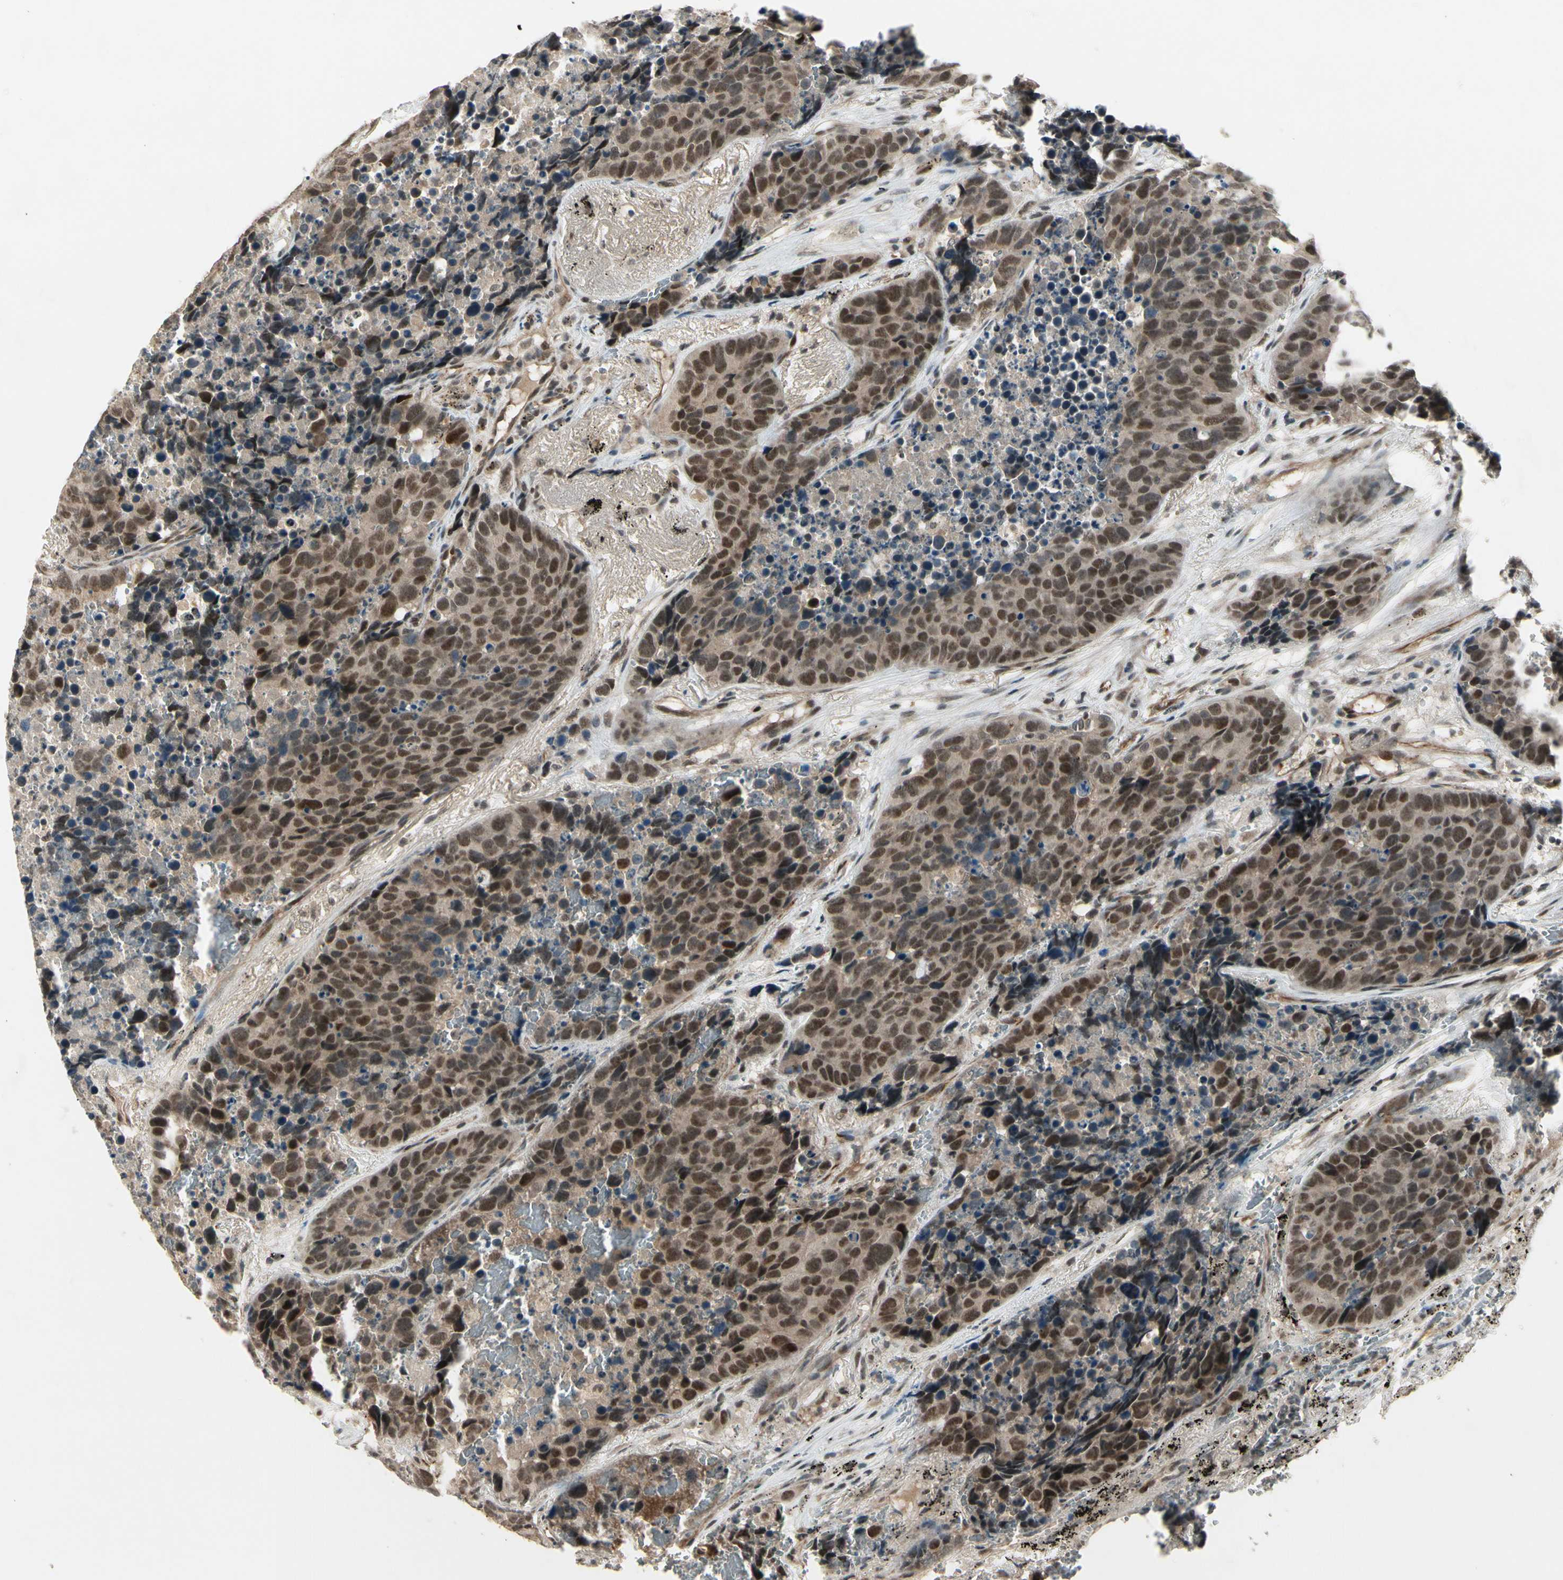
{"staining": {"intensity": "moderate", "quantity": ">75%", "location": "nuclear"}, "tissue": "carcinoid", "cell_type": "Tumor cells", "image_type": "cancer", "snomed": [{"axis": "morphology", "description": "Carcinoid, malignant, NOS"}, {"axis": "topography", "description": "Lung"}], "caption": "Carcinoid stained for a protein (brown) reveals moderate nuclear positive staining in approximately >75% of tumor cells.", "gene": "CDK11A", "patient": {"sex": "male", "age": 60}}